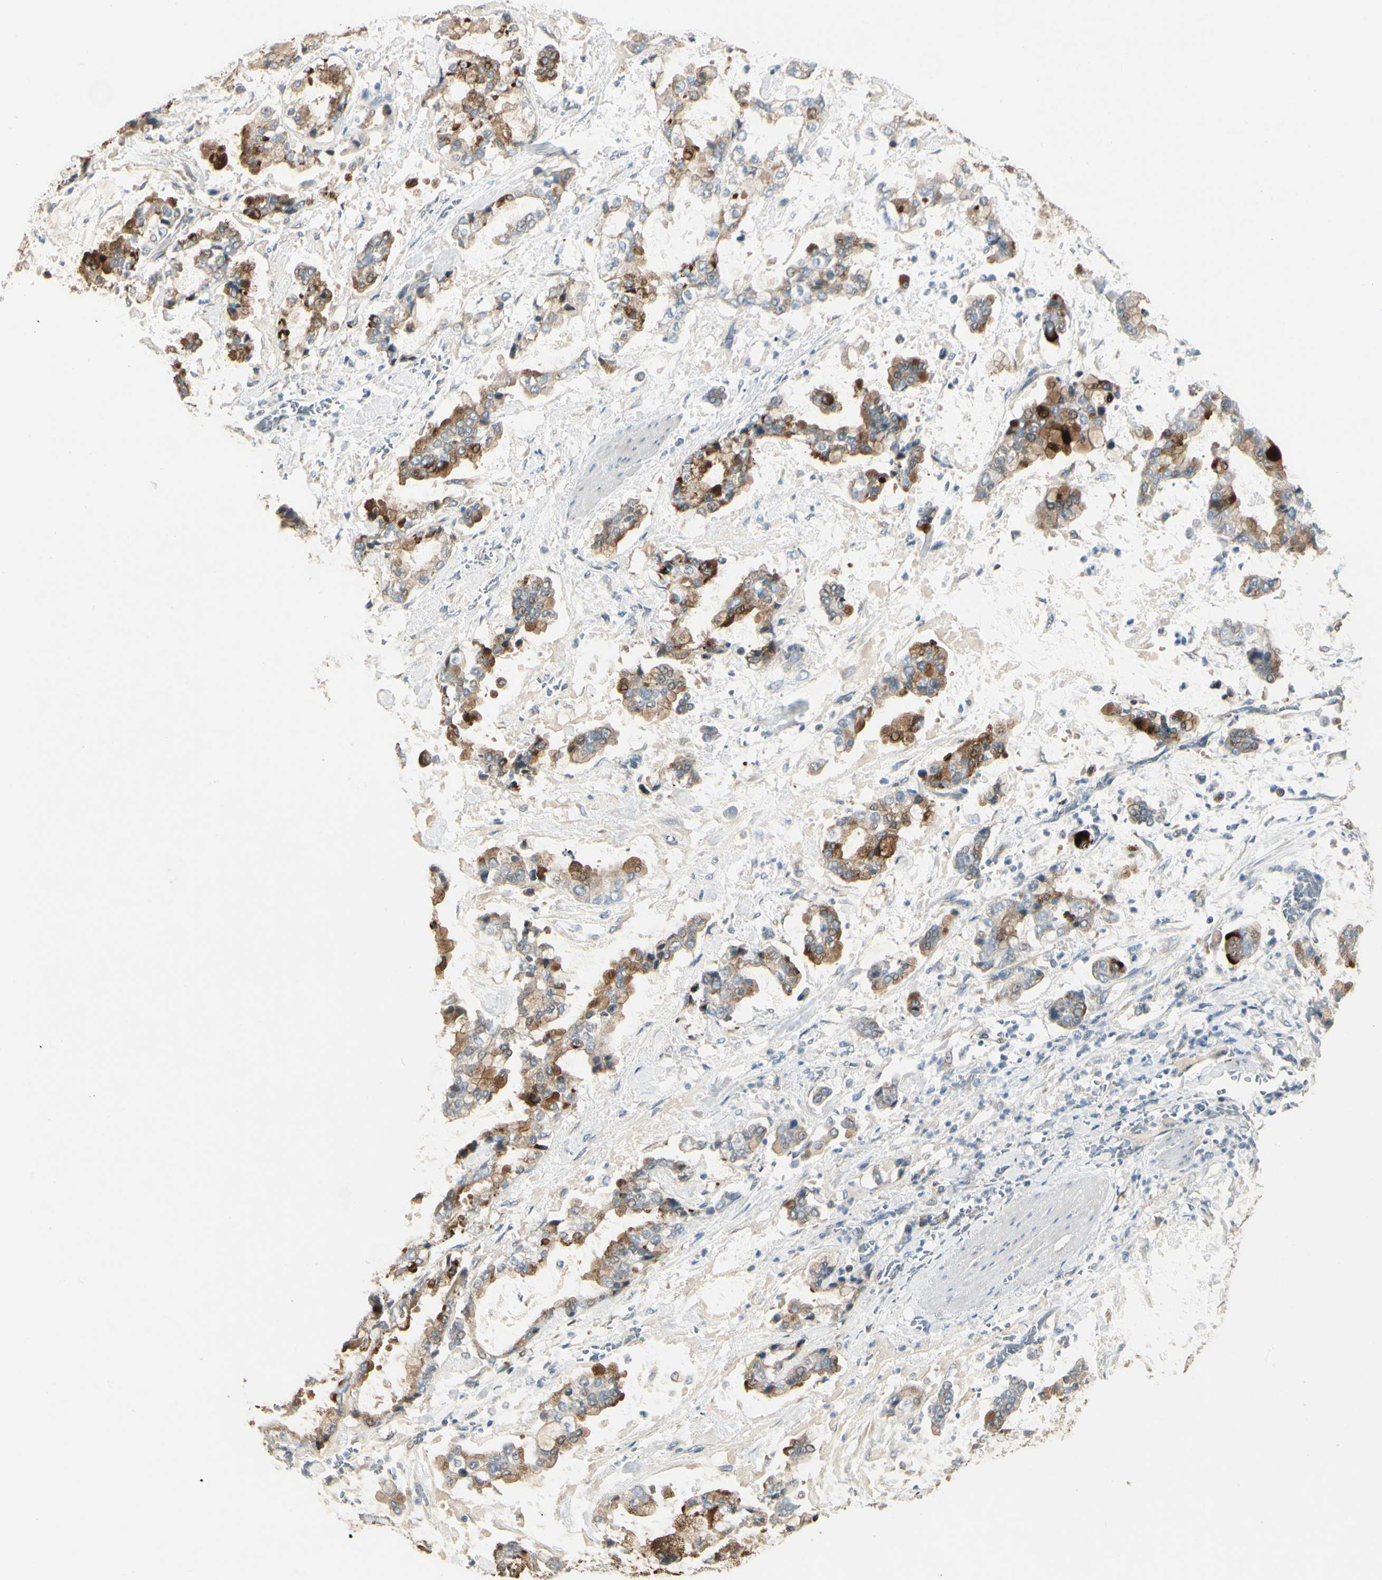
{"staining": {"intensity": "strong", "quantity": ">75%", "location": "cytoplasmic/membranous"}, "tissue": "stomach cancer", "cell_type": "Tumor cells", "image_type": "cancer", "snomed": [{"axis": "morphology", "description": "Normal tissue, NOS"}, {"axis": "morphology", "description": "Adenocarcinoma, NOS"}, {"axis": "topography", "description": "Stomach, upper"}, {"axis": "topography", "description": "Stomach"}], "caption": "Stomach cancer (adenocarcinoma) stained for a protein displays strong cytoplasmic/membranous positivity in tumor cells. The protein of interest is stained brown, and the nuclei are stained in blue (DAB (3,3'-diaminobenzidine) IHC with brightfield microscopy, high magnification).", "gene": "SPINK4", "patient": {"sex": "male", "age": 76}}